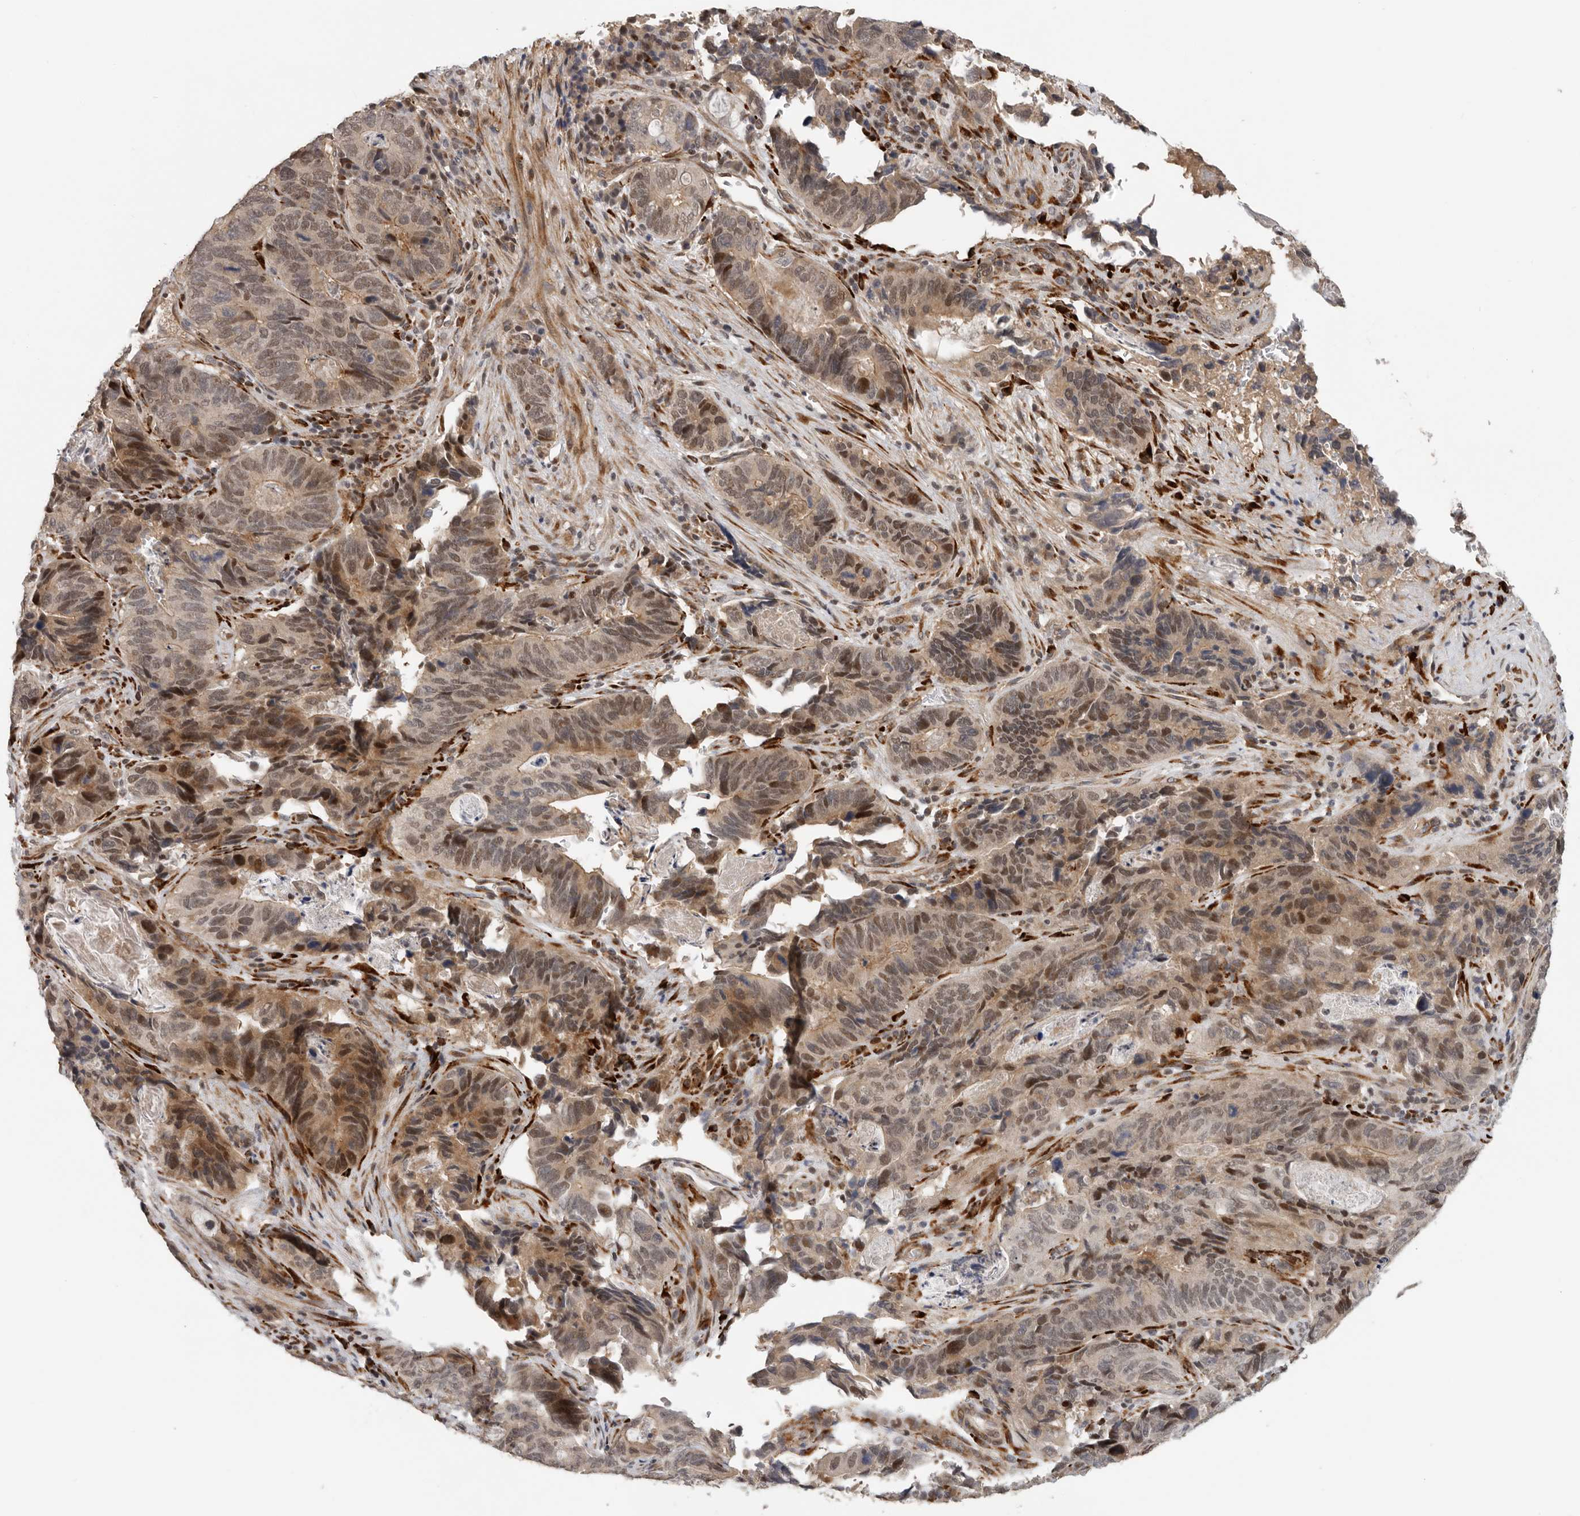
{"staining": {"intensity": "moderate", "quantity": ">75%", "location": "cytoplasmic/membranous,nuclear"}, "tissue": "stomach cancer", "cell_type": "Tumor cells", "image_type": "cancer", "snomed": [{"axis": "morphology", "description": "Normal tissue, NOS"}, {"axis": "morphology", "description": "Adenocarcinoma, NOS"}, {"axis": "topography", "description": "Stomach"}], "caption": "Immunohistochemical staining of adenocarcinoma (stomach) demonstrates moderate cytoplasmic/membranous and nuclear protein staining in about >75% of tumor cells.", "gene": "HENMT1", "patient": {"sex": "female", "age": 89}}